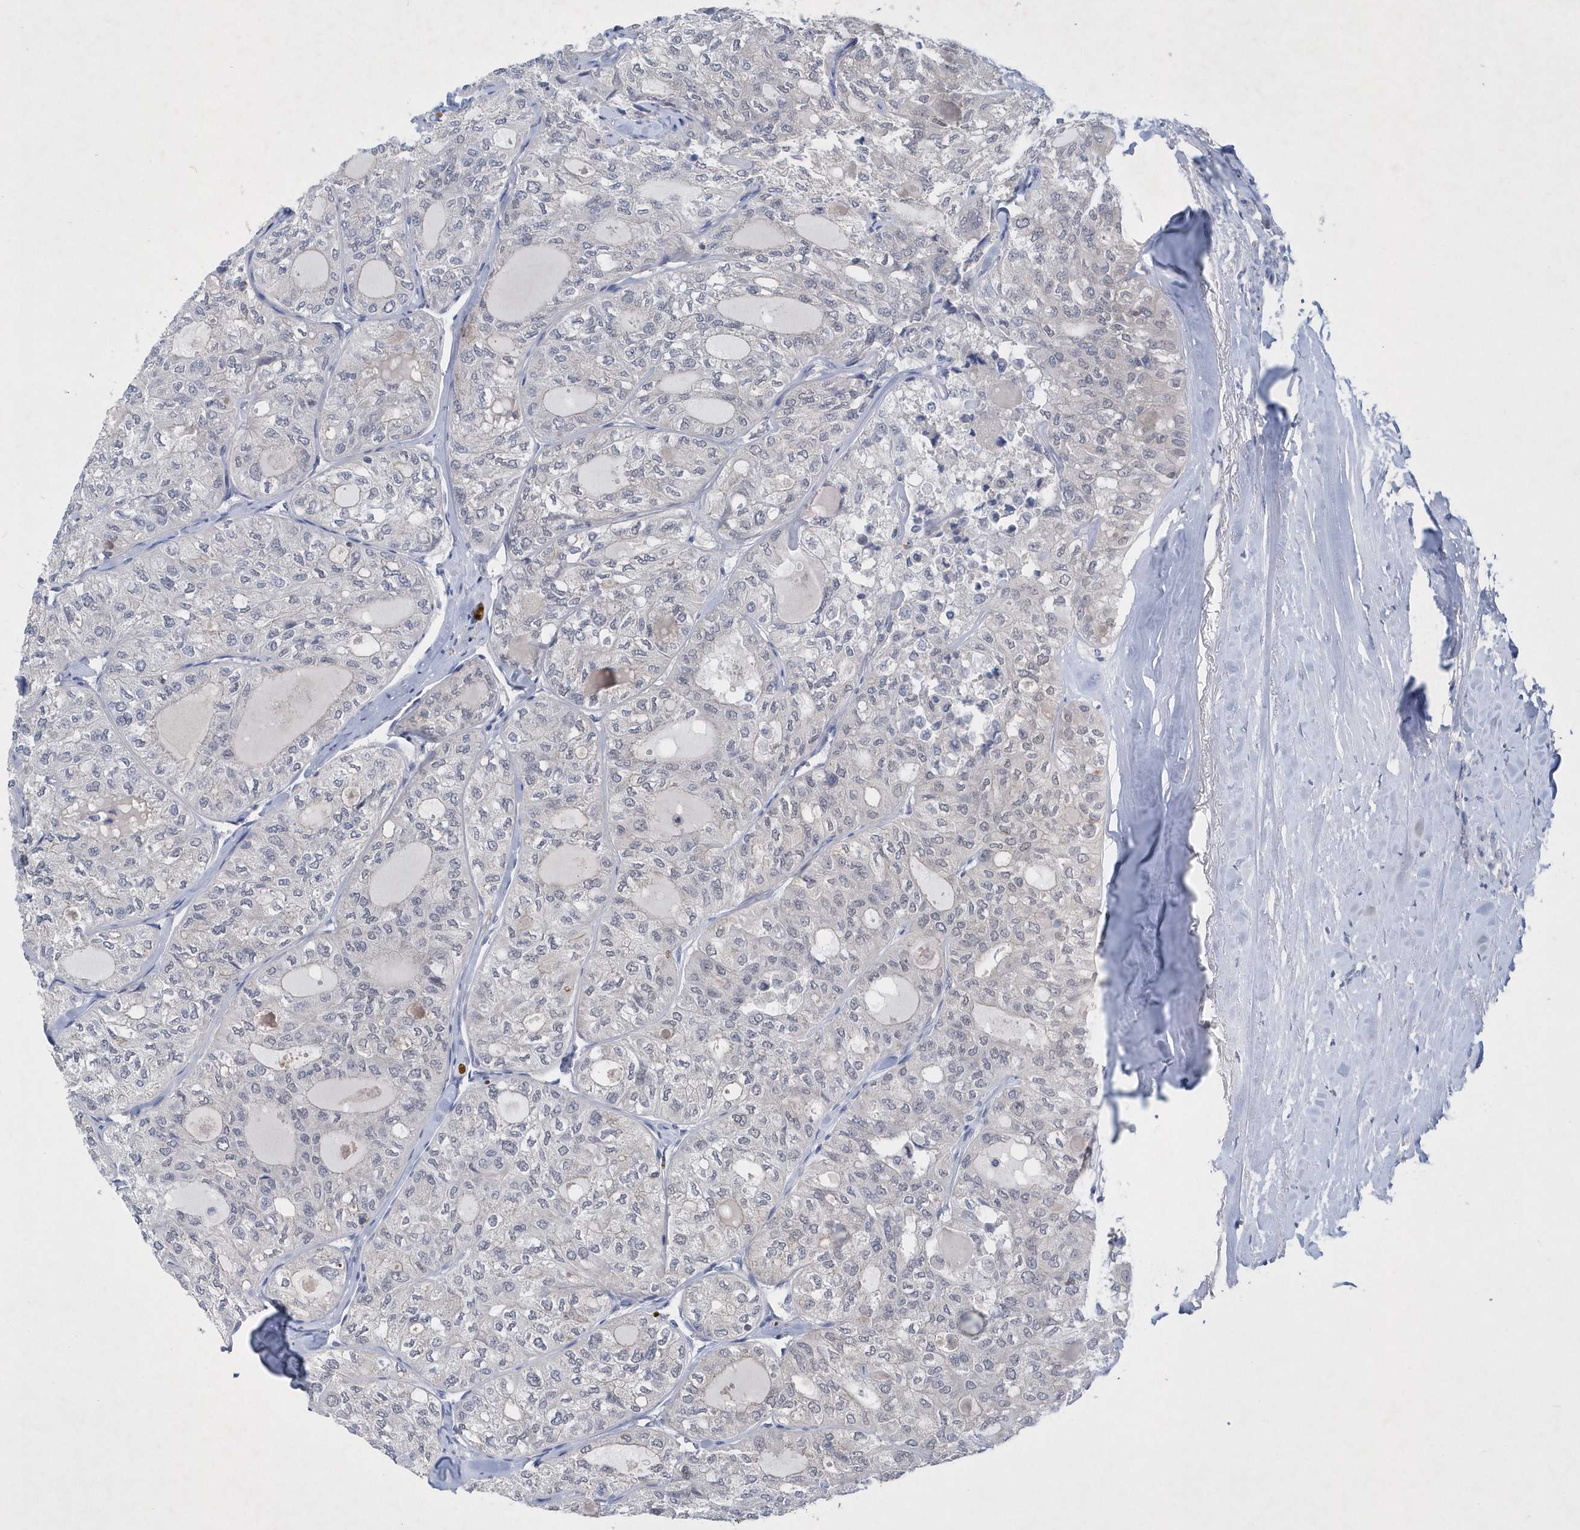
{"staining": {"intensity": "negative", "quantity": "none", "location": "none"}, "tissue": "thyroid cancer", "cell_type": "Tumor cells", "image_type": "cancer", "snomed": [{"axis": "morphology", "description": "Follicular adenoma carcinoma, NOS"}, {"axis": "topography", "description": "Thyroid gland"}], "caption": "Micrograph shows no significant protein expression in tumor cells of thyroid cancer.", "gene": "SRGAP3", "patient": {"sex": "male", "age": 75}}